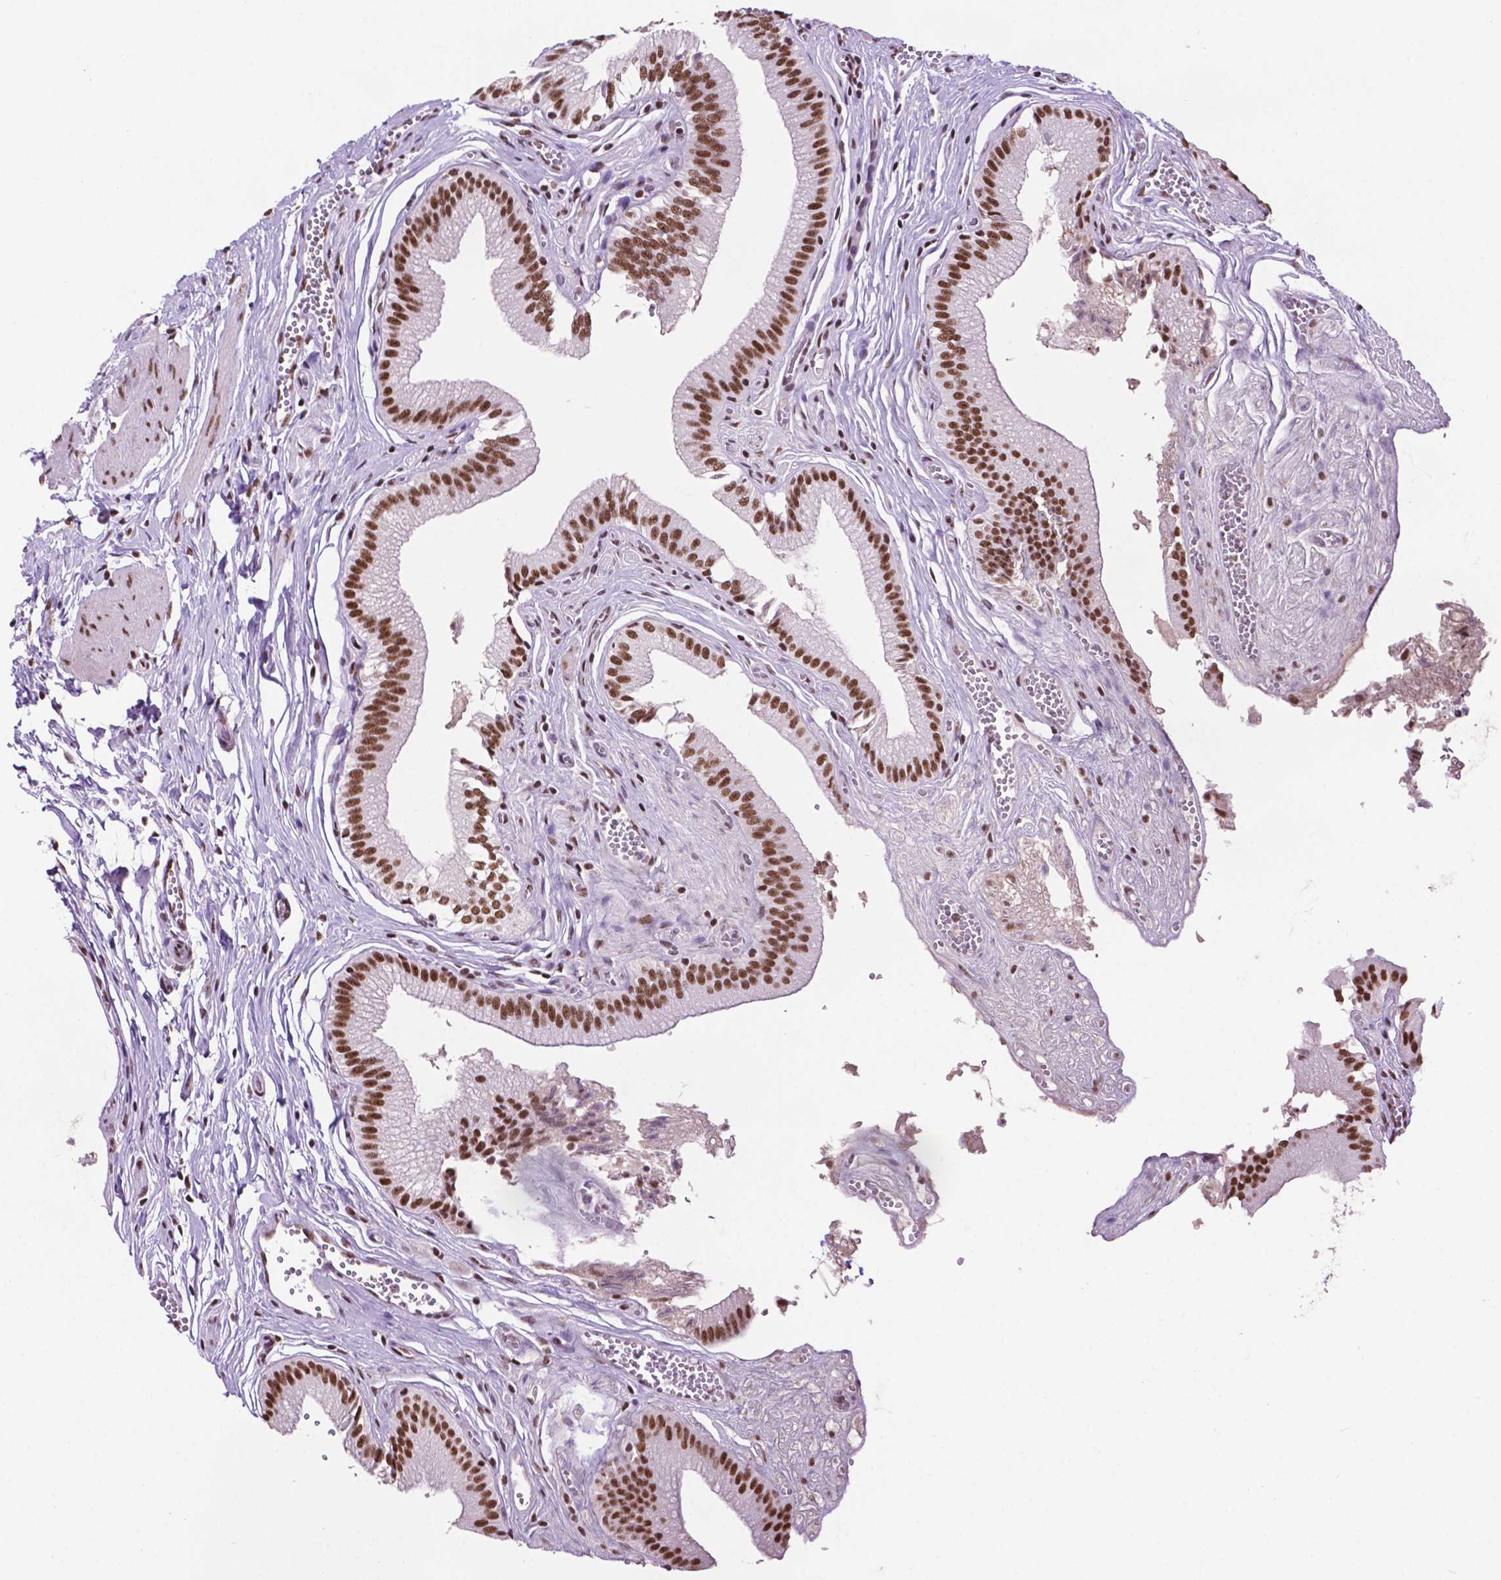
{"staining": {"intensity": "strong", "quantity": ">75%", "location": "nuclear"}, "tissue": "gallbladder", "cell_type": "Glandular cells", "image_type": "normal", "snomed": [{"axis": "morphology", "description": "Normal tissue, NOS"}, {"axis": "topography", "description": "Gallbladder"}, {"axis": "topography", "description": "Peripheral nerve tissue"}], "caption": "Immunohistochemical staining of benign human gallbladder reveals high levels of strong nuclear positivity in about >75% of glandular cells. Using DAB (3,3'-diaminobenzidine) (brown) and hematoxylin (blue) stains, captured at high magnification using brightfield microscopy.", "gene": "CCAR2", "patient": {"sex": "male", "age": 17}}